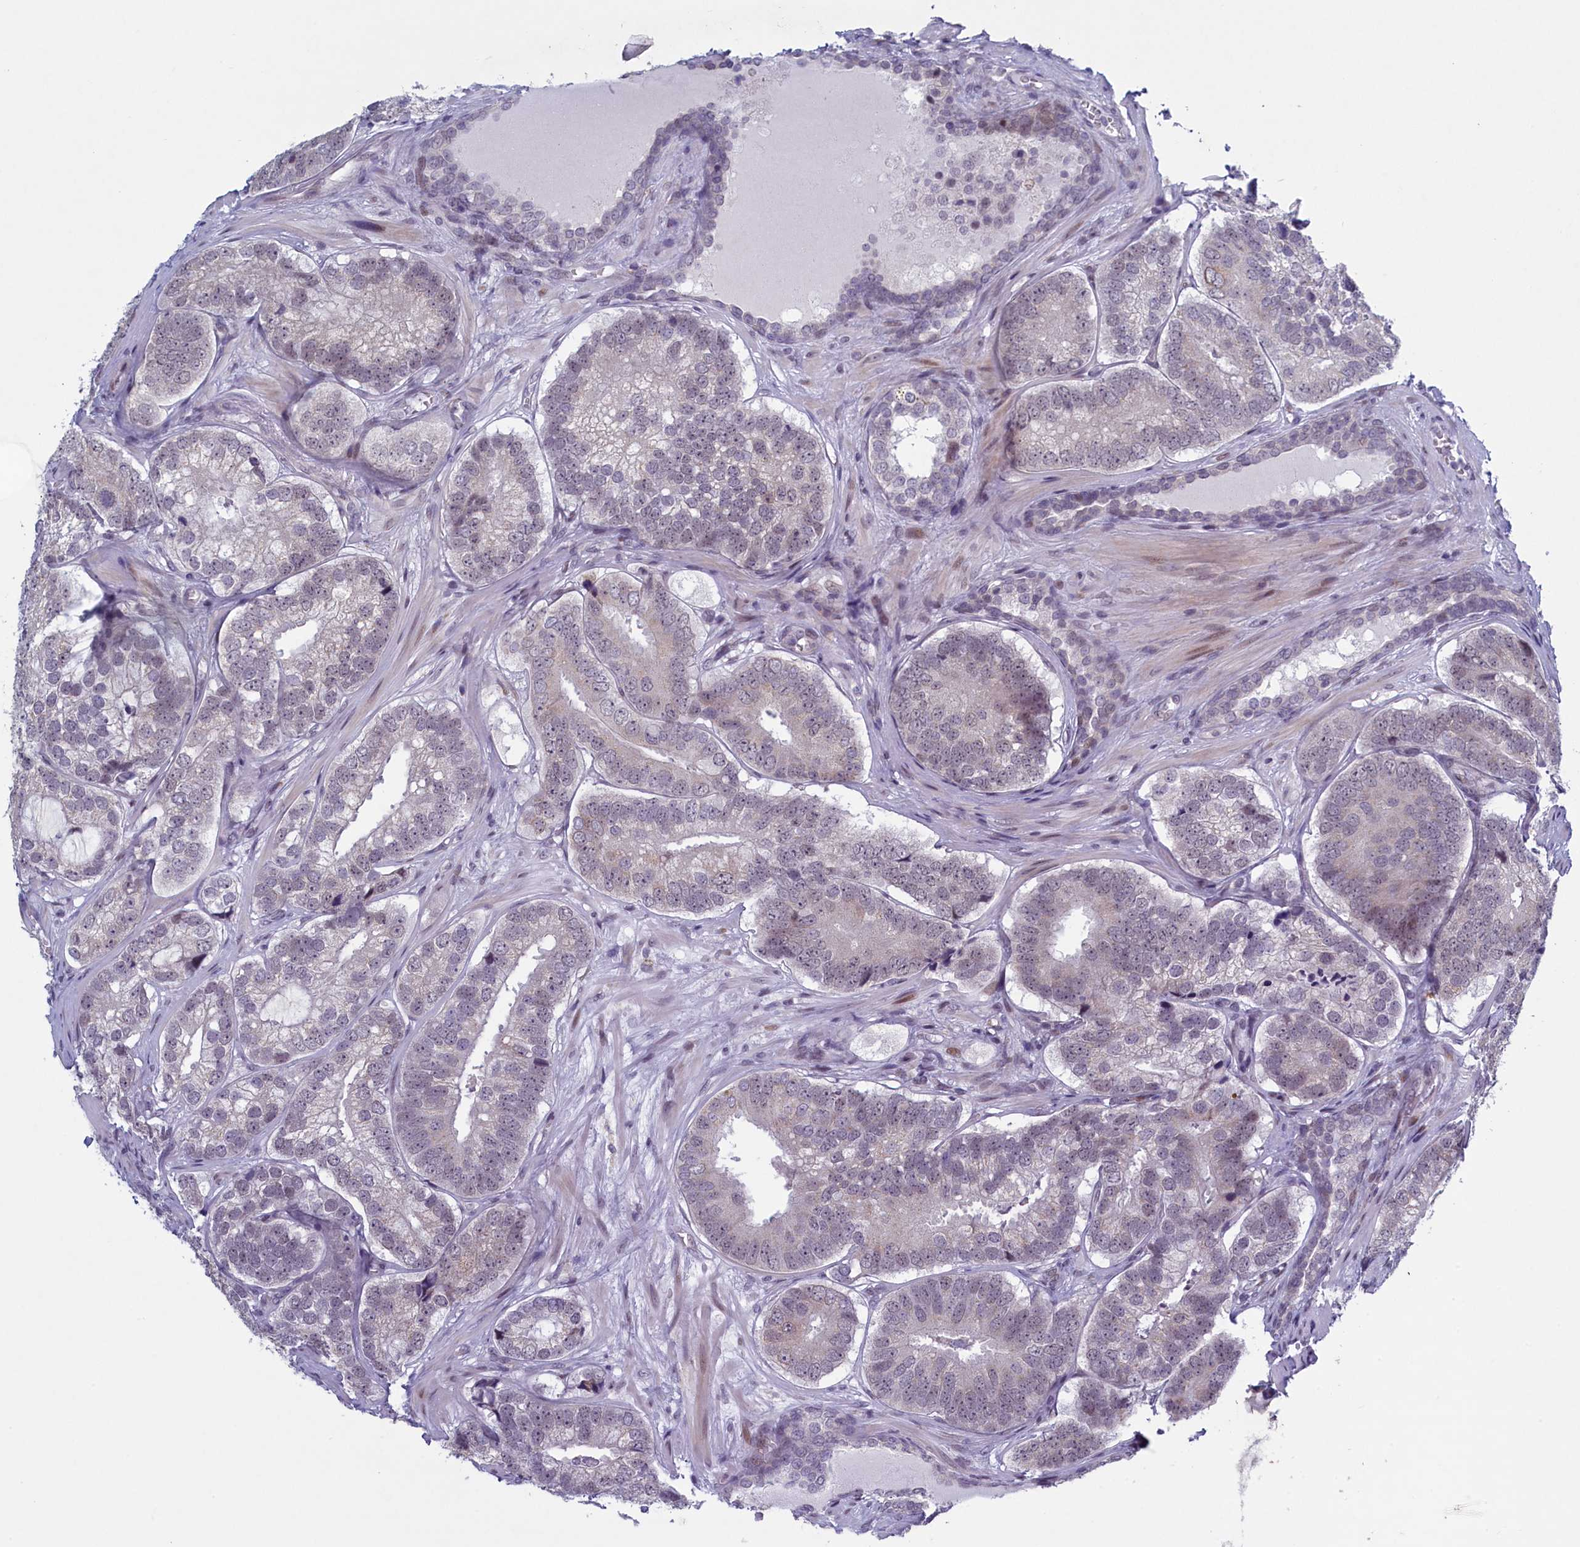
{"staining": {"intensity": "weak", "quantity": "25%-75%", "location": "cytoplasmic/membranous"}, "tissue": "prostate cancer", "cell_type": "Tumor cells", "image_type": "cancer", "snomed": [{"axis": "morphology", "description": "Adenocarcinoma, High grade"}, {"axis": "topography", "description": "Prostate"}], "caption": "Immunohistochemical staining of human prostate high-grade adenocarcinoma exhibits low levels of weak cytoplasmic/membranous protein expression in approximately 25%-75% of tumor cells.", "gene": "ATF7IP2", "patient": {"sex": "male", "age": 63}}